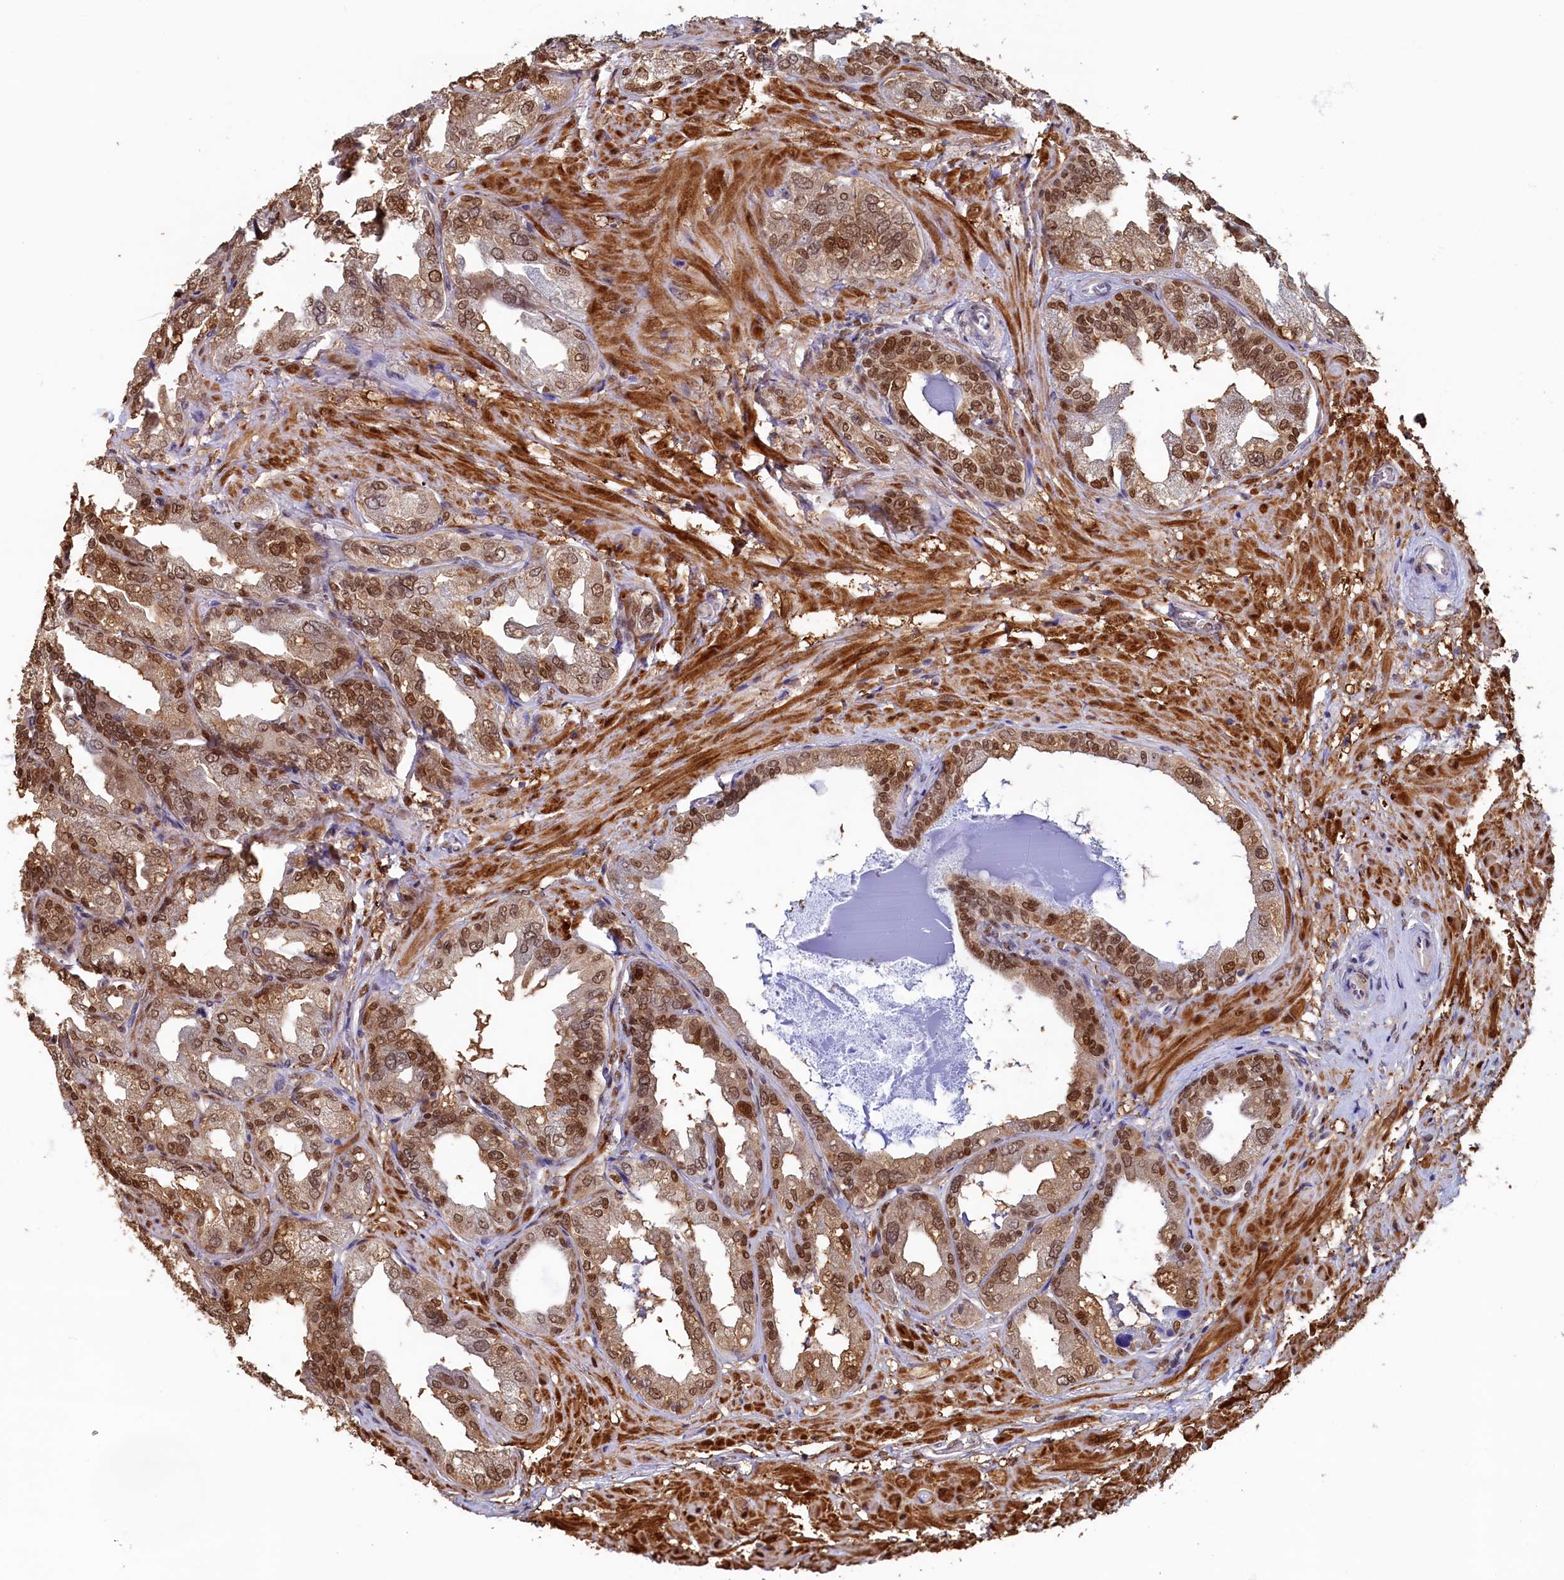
{"staining": {"intensity": "moderate", "quantity": ">75%", "location": "cytoplasmic/membranous,nuclear"}, "tissue": "seminal vesicle", "cell_type": "Glandular cells", "image_type": "normal", "snomed": [{"axis": "morphology", "description": "Normal tissue, NOS"}, {"axis": "topography", "description": "Seminal veicle"}], "caption": "Protein staining of benign seminal vesicle displays moderate cytoplasmic/membranous,nuclear positivity in about >75% of glandular cells.", "gene": "AHCY", "patient": {"sex": "male", "age": 63}}